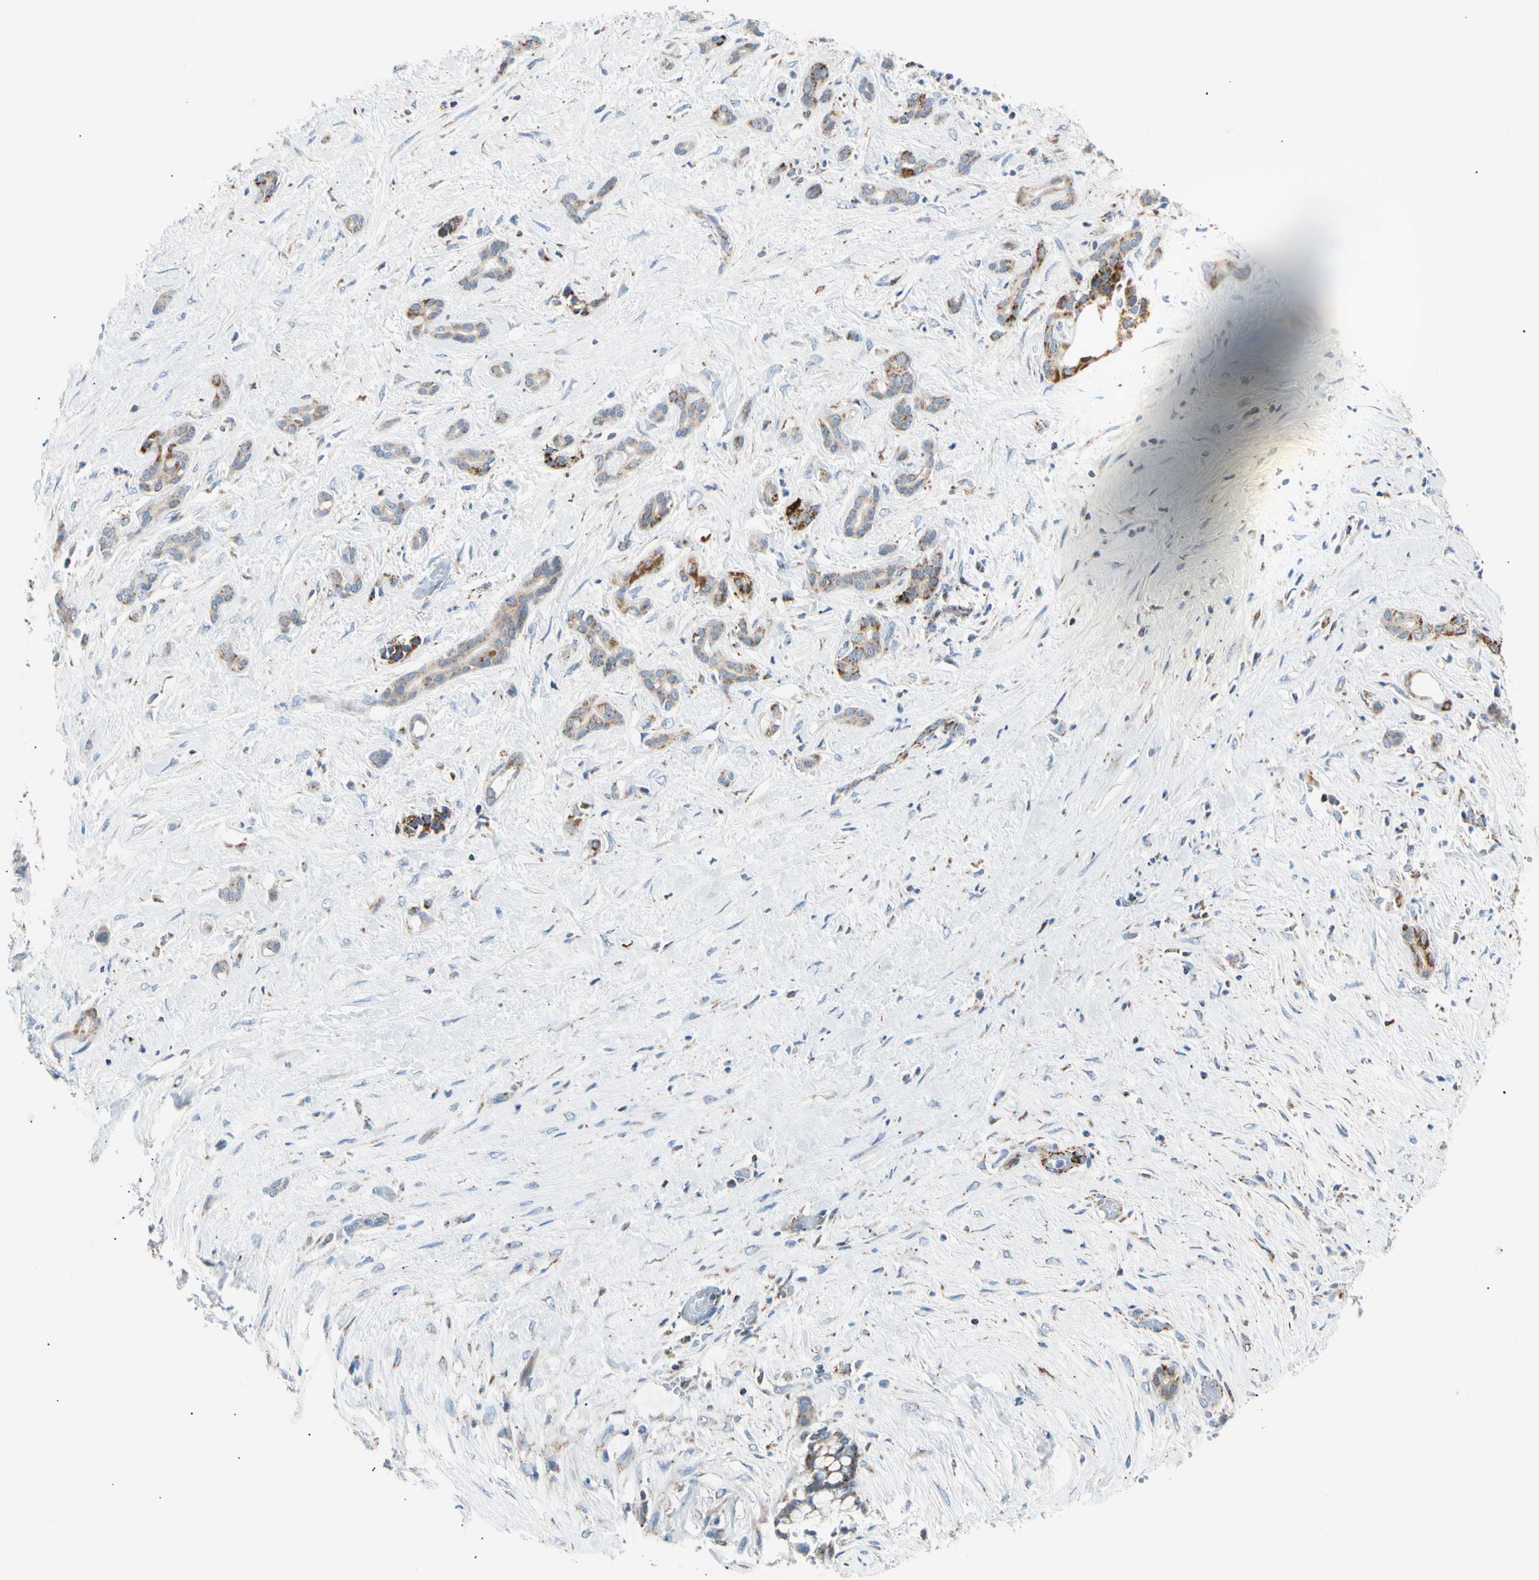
{"staining": {"intensity": "strong", "quantity": "25%-75%", "location": "cytoplasmic/membranous"}, "tissue": "pancreatic cancer", "cell_type": "Tumor cells", "image_type": "cancer", "snomed": [{"axis": "morphology", "description": "Adenocarcinoma, NOS"}, {"axis": "topography", "description": "Pancreas"}], "caption": "Adenocarcinoma (pancreatic) stained with DAB immunohistochemistry (IHC) exhibits high levels of strong cytoplasmic/membranous expression in approximately 25%-75% of tumor cells.", "gene": "ACAT1", "patient": {"sex": "male", "age": 41}}